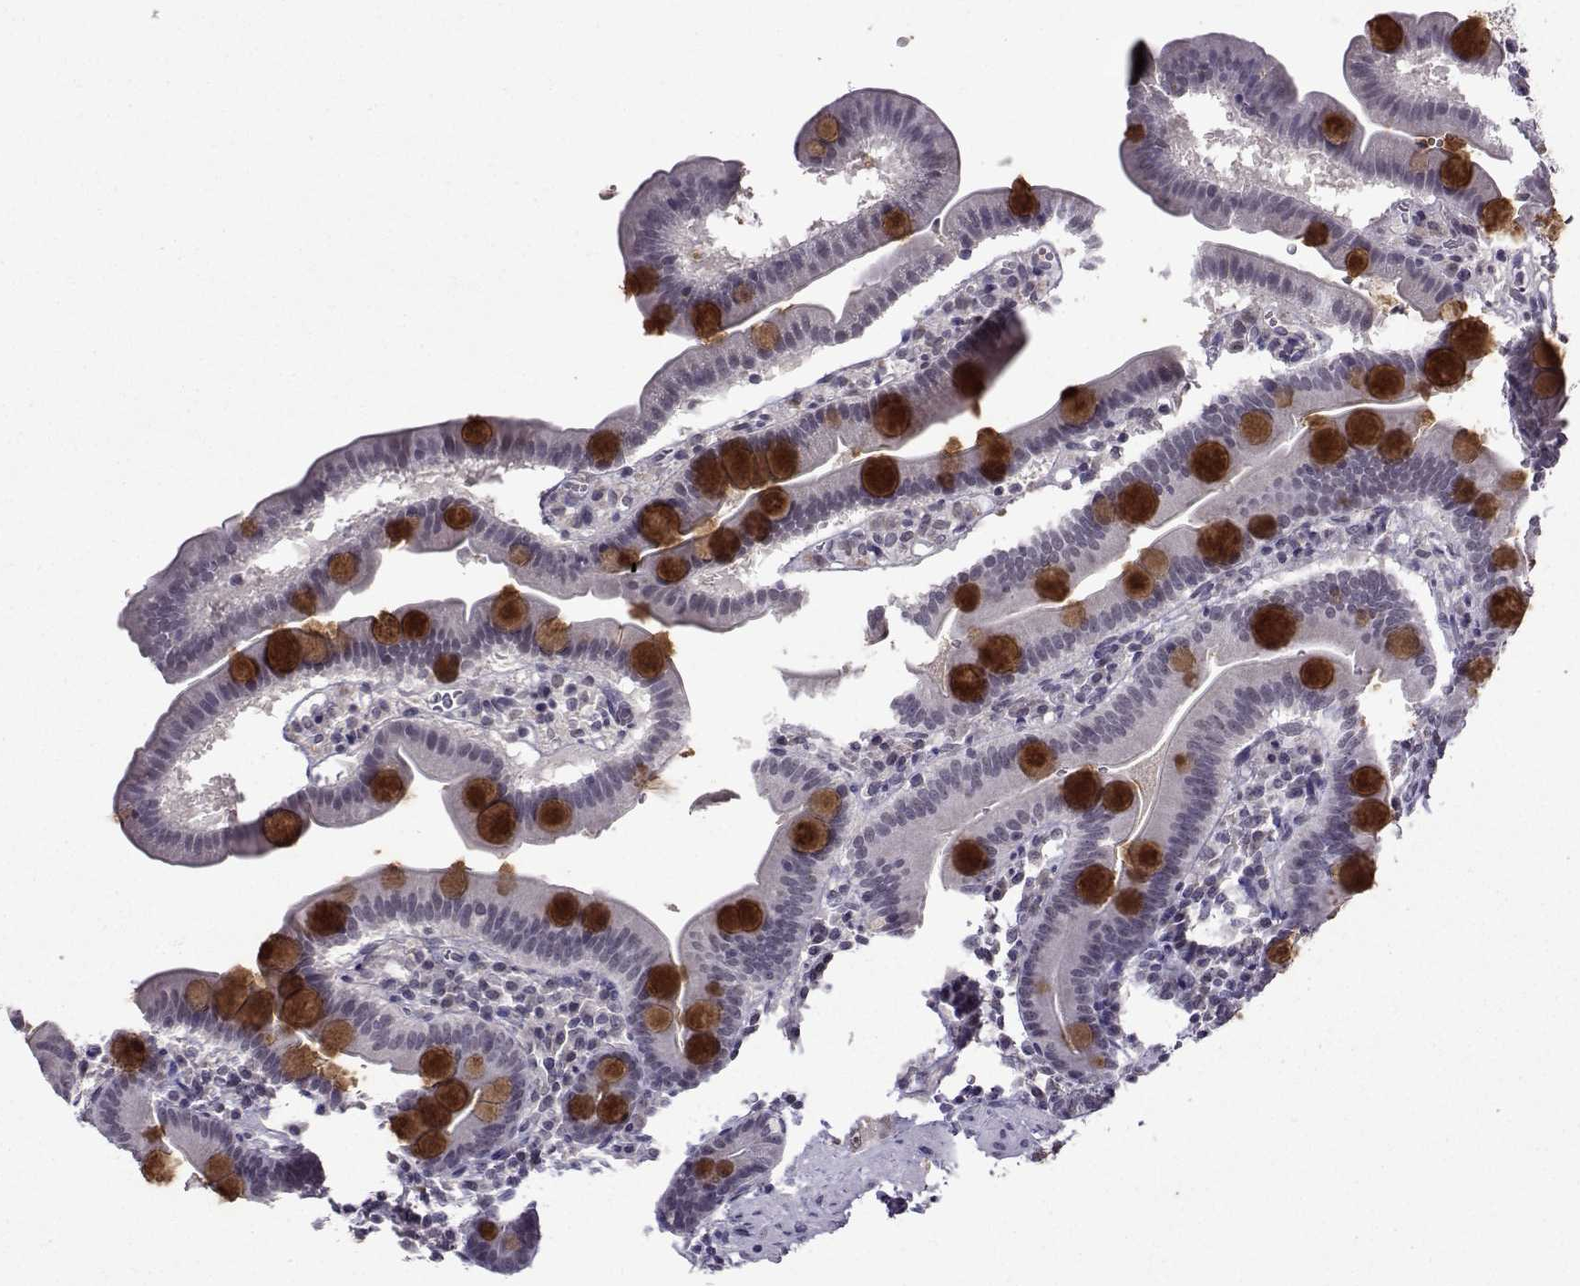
{"staining": {"intensity": "strong", "quantity": "25%-75%", "location": "cytoplasmic/membranous"}, "tissue": "duodenum", "cell_type": "Glandular cells", "image_type": "normal", "snomed": [{"axis": "morphology", "description": "Normal tissue, NOS"}, {"axis": "topography", "description": "Duodenum"}], "caption": "Strong cytoplasmic/membranous protein expression is present in approximately 25%-75% of glandular cells in duodenum.", "gene": "CCL28", "patient": {"sex": "male", "age": 59}}